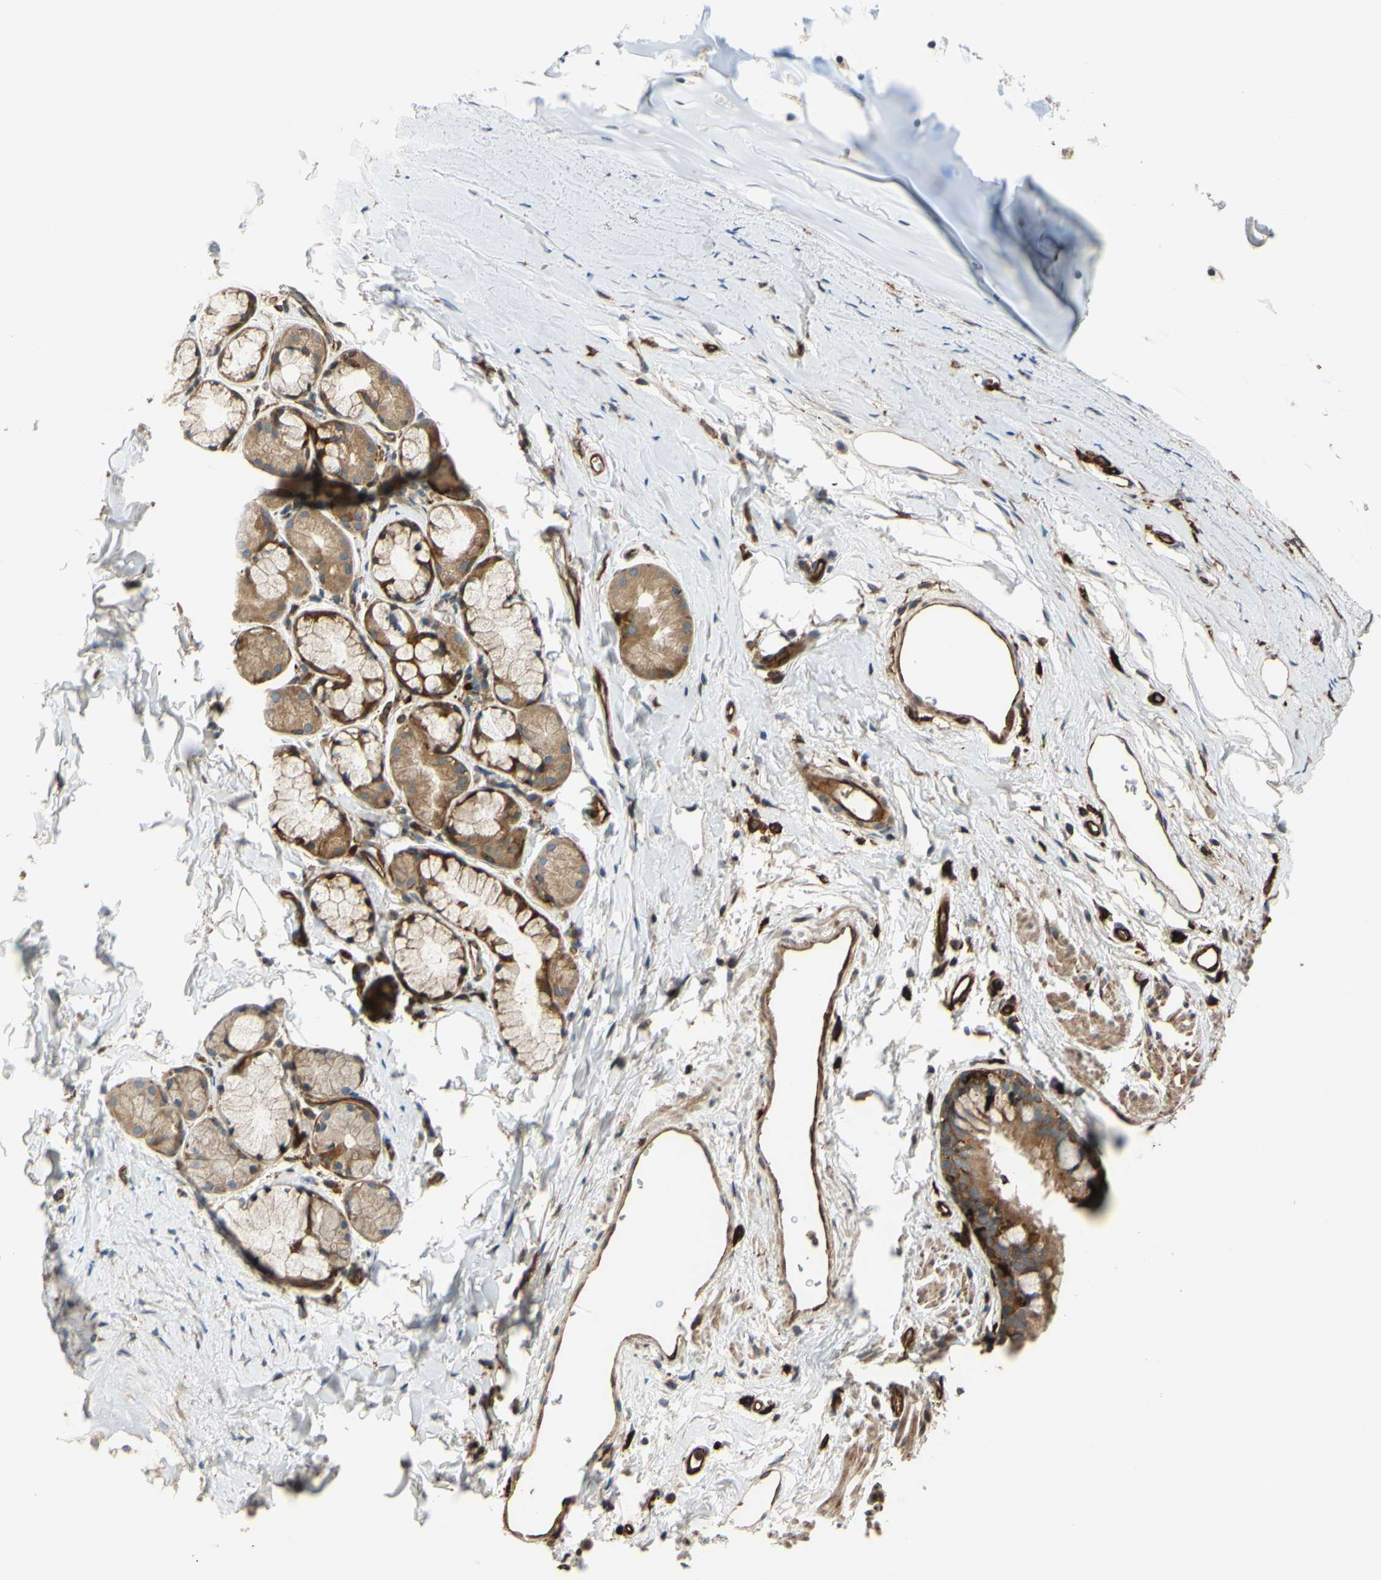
{"staining": {"intensity": "moderate", "quantity": ">75%", "location": "cytoplasmic/membranous"}, "tissue": "bronchus", "cell_type": "Respiratory epithelial cells", "image_type": "normal", "snomed": [{"axis": "morphology", "description": "Normal tissue, NOS"}, {"axis": "morphology", "description": "Malignant melanoma, Metastatic site"}, {"axis": "topography", "description": "Bronchus"}, {"axis": "topography", "description": "Lung"}], "caption": "A micrograph showing moderate cytoplasmic/membranous positivity in about >75% of respiratory epithelial cells in normal bronchus, as visualized by brown immunohistochemical staining.", "gene": "SPTLC1", "patient": {"sex": "male", "age": 64}}